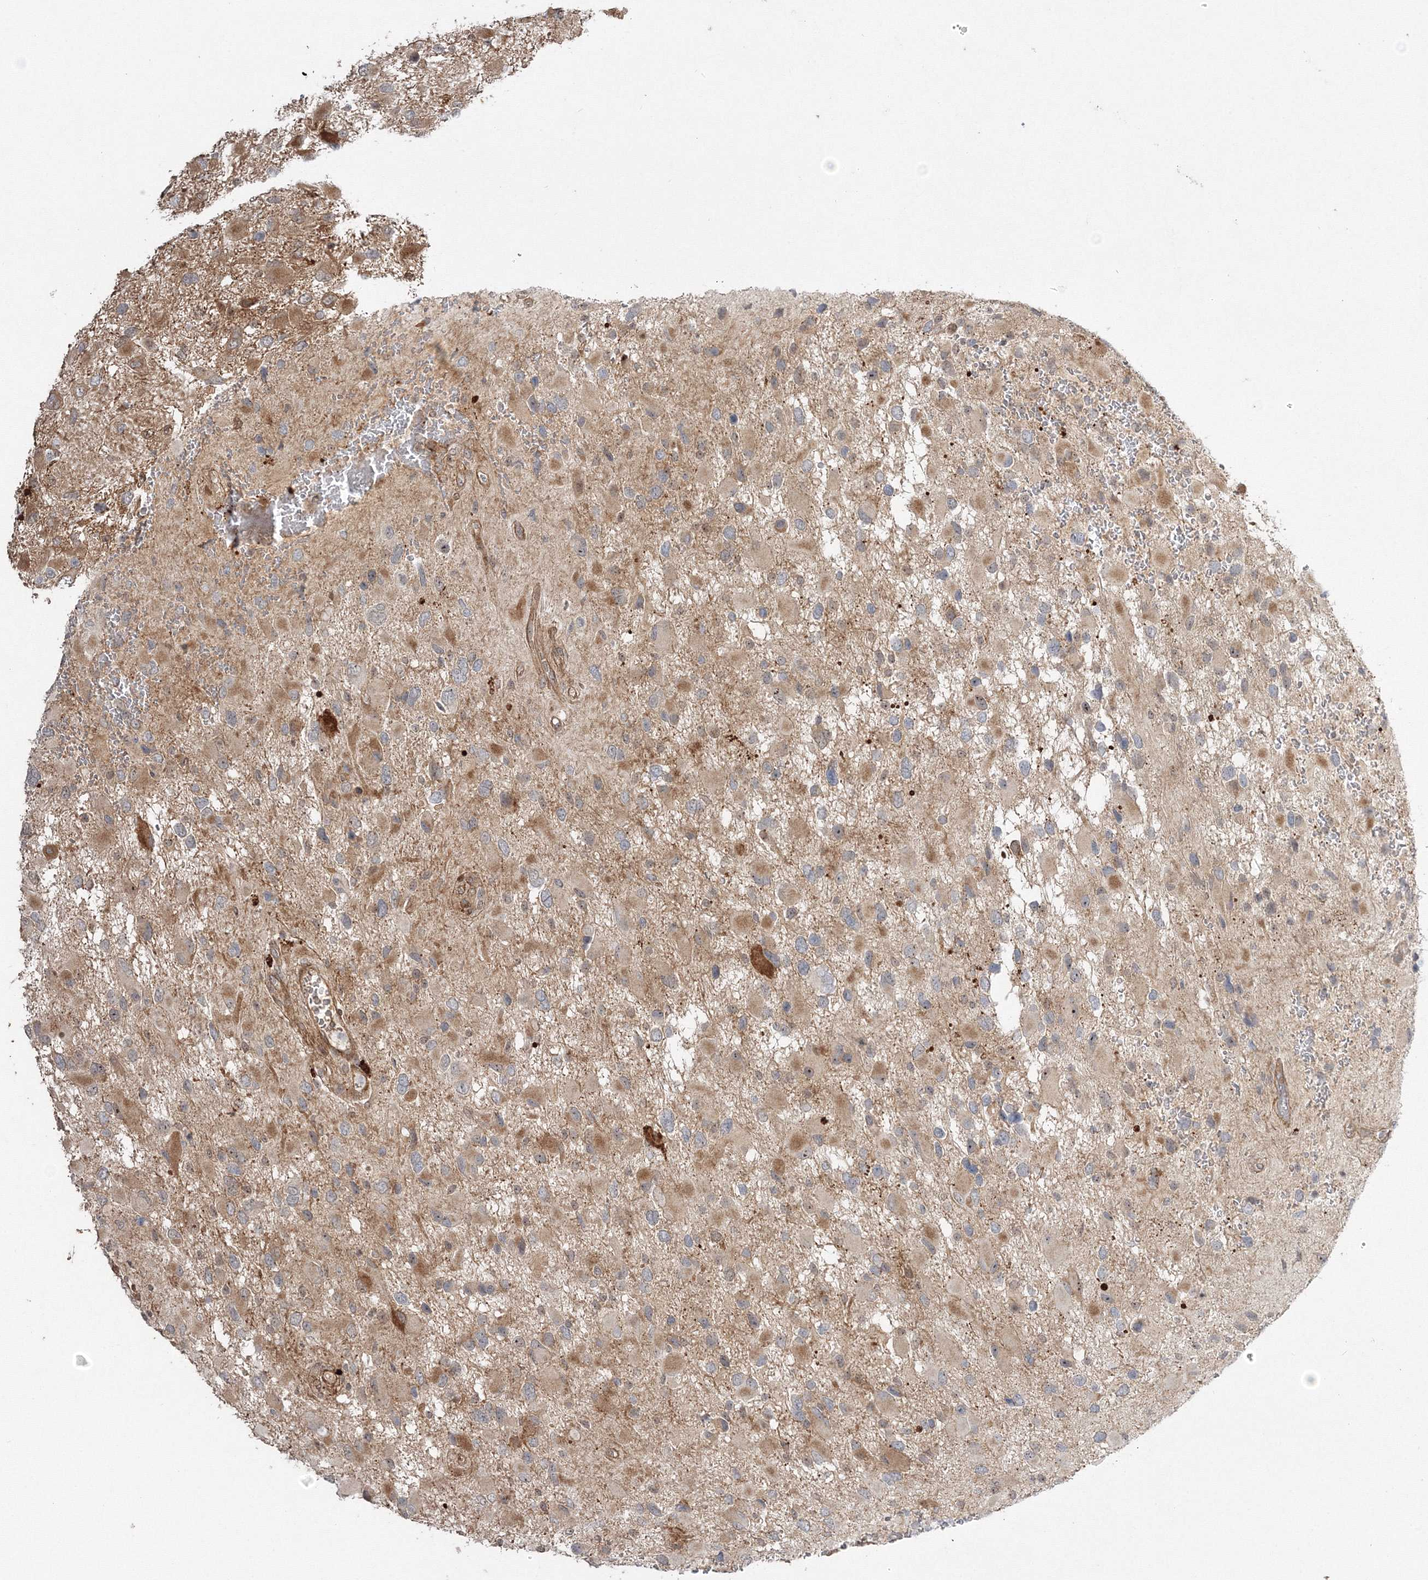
{"staining": {"intensity": "moderate", "quantity": "25%-75%", "location": "cytoplasmic/membranous,nuclear"}, "tissue": "glioma", "cell_type": "Tumor cells", "image_type": "cancer", "snomed": [{"axis": "morphology", "description": "Glioma, malignant, High grade"}, {"axis": "topography", "description": "Brain"}], "caption": "This is an image of IHC staining of glioma, which shows moderate staining in the cytoplasmic/membranous and nuclear of tumor cells.", "gene": "NPM3", "patient": {"sex": "male", "age": 53}}